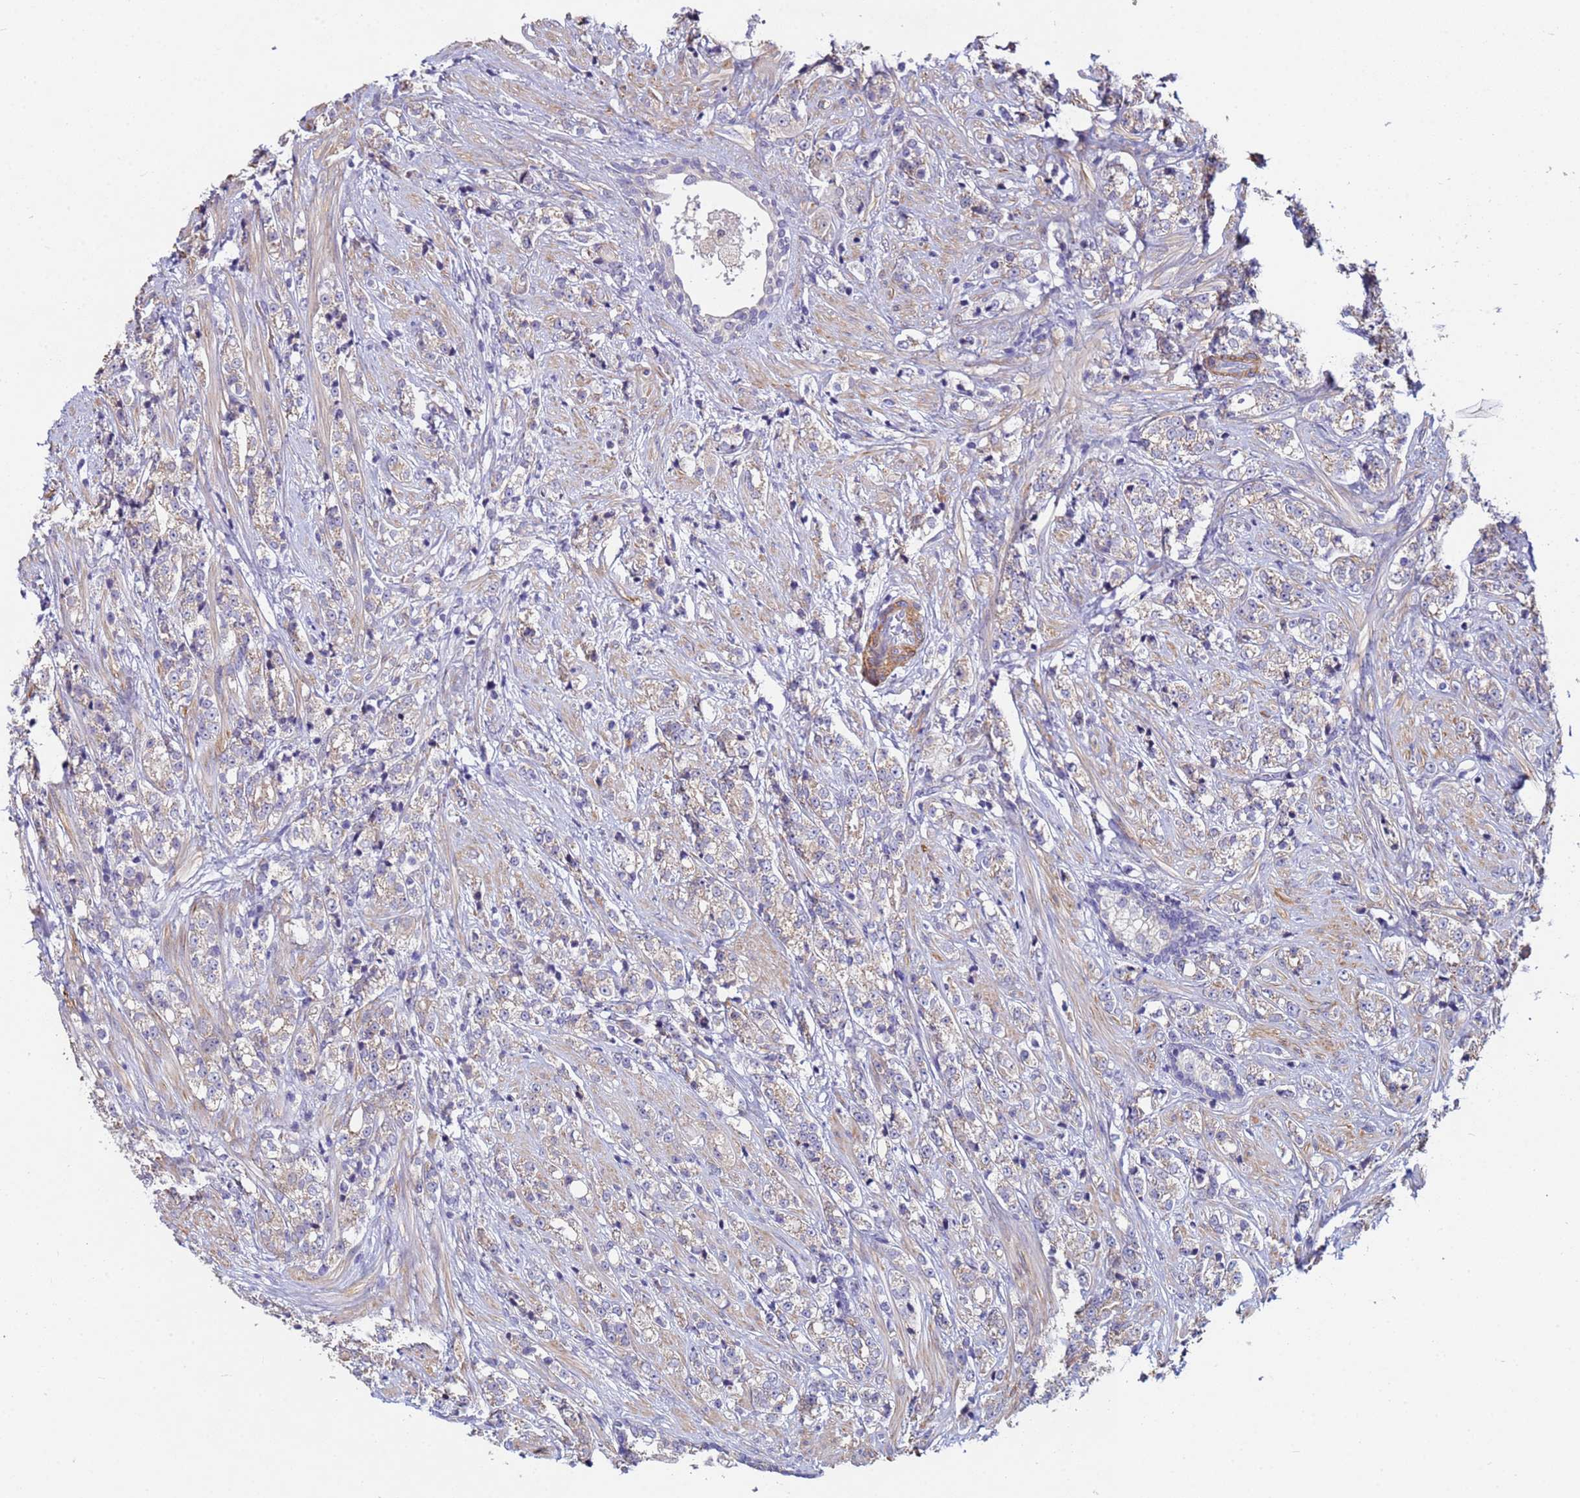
{"staining": {"intensity": "negative", "quantity": "none", "location": "none"}, "tissue": "prostate cancer", "cell_type": "Tumor cells", "image_type": "cancer", "snomed": [{"axis": "morphology", "description": "Adenocarcinoma, High grade"}, {"axis": "topography", "description": "Prostate"}], "caption": "The histopathology image reveals no significant expression in tumor cells of adenocarcinoma (high-grade) (prostate). (DAB (3,3'-diaminobenzidine) immunohistochemistry visualized using brightfield microscopy, high magnification).", "gene": "CLHC1", "patient": {"sex": "male", "age": 69}}